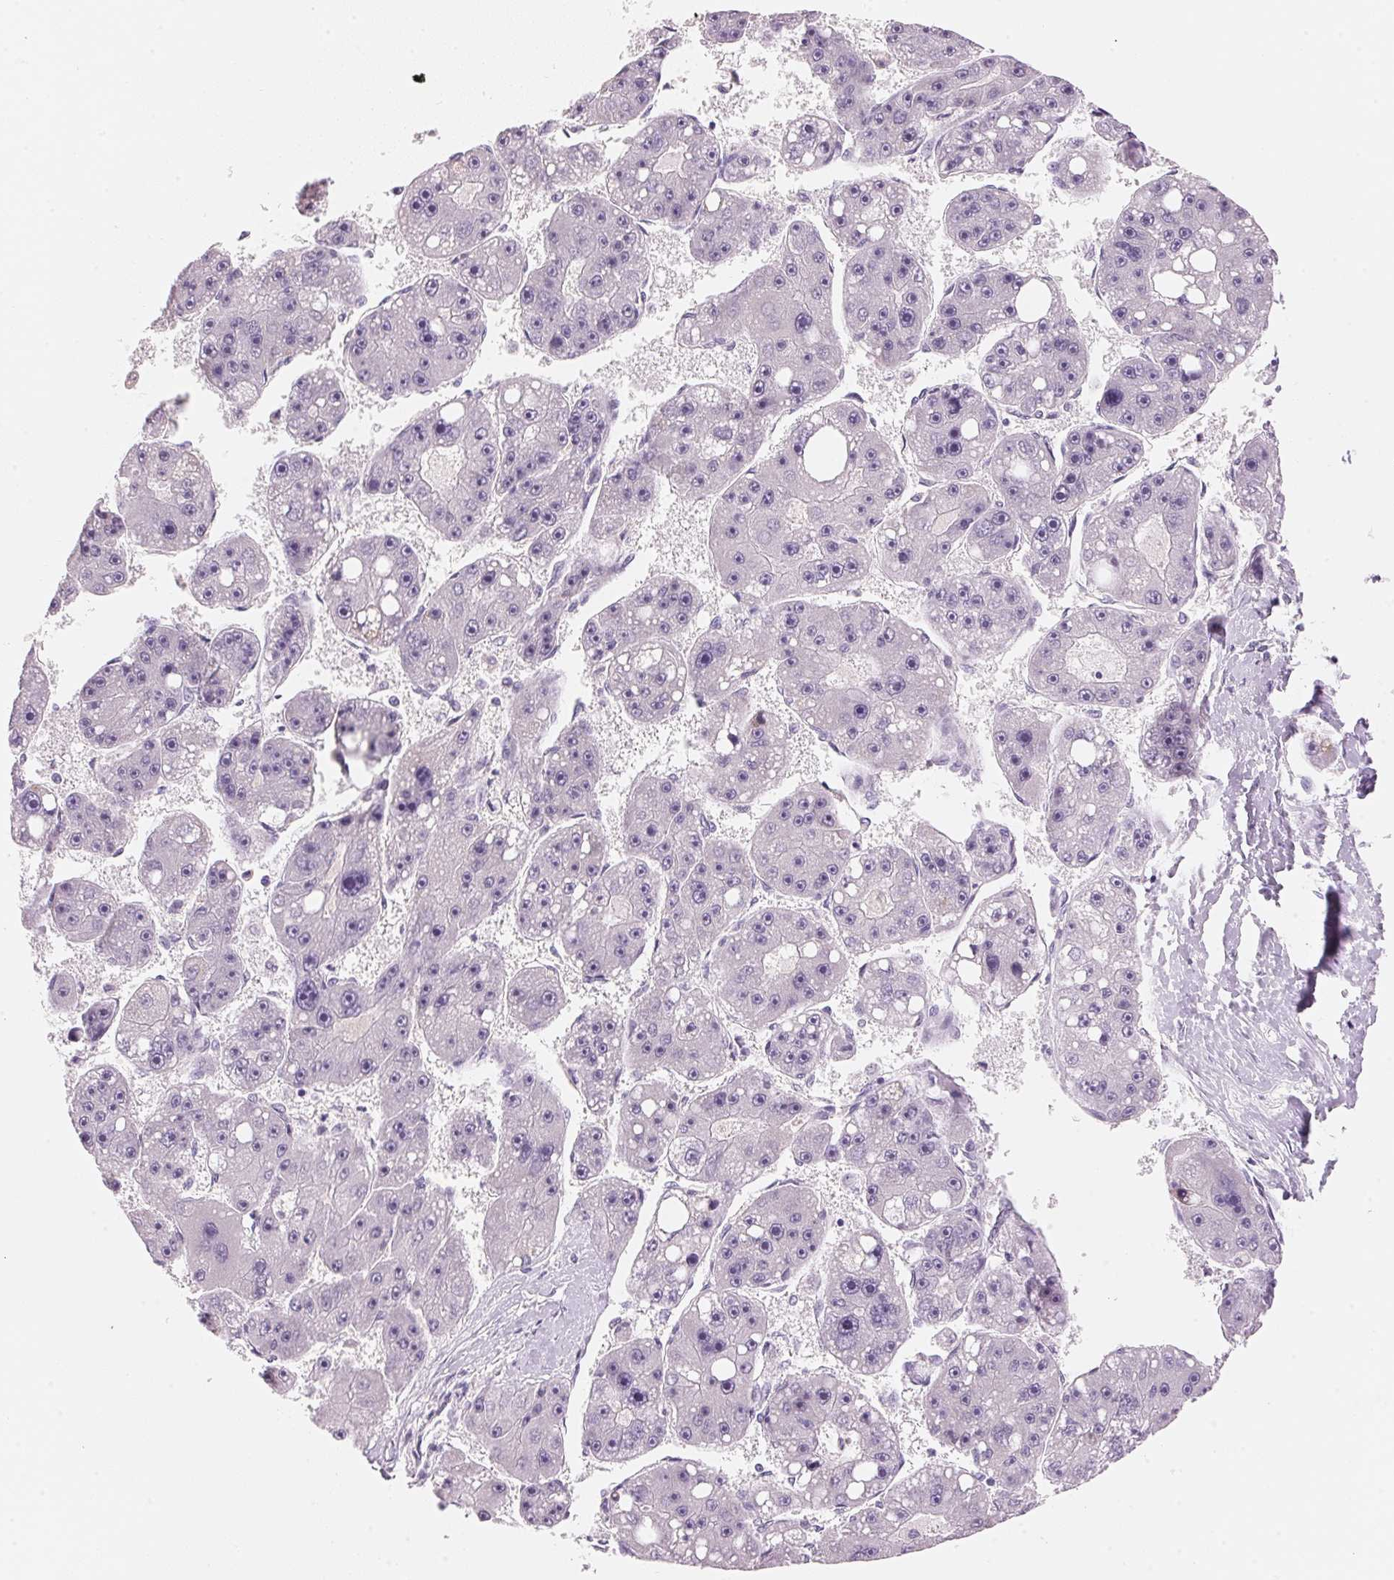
{"staining": {"intensity": "negative", "quantity": "none", "location": "none"}, "tissue": "liver cancer", "cell_type": "Tumor cells", "image_type": "cancer", "snomed": [{"axis": "morphology", "description": "Carcinoma, Hepatocellular, NOS"}, {"axis": "topography", "description": "Liver"}], "caption": "The histopathology image exhibits no significant expression in tumor cells of liver cancer.", "gene": "CYP11B1", "patient": {"sex": "female", "age": 61}}